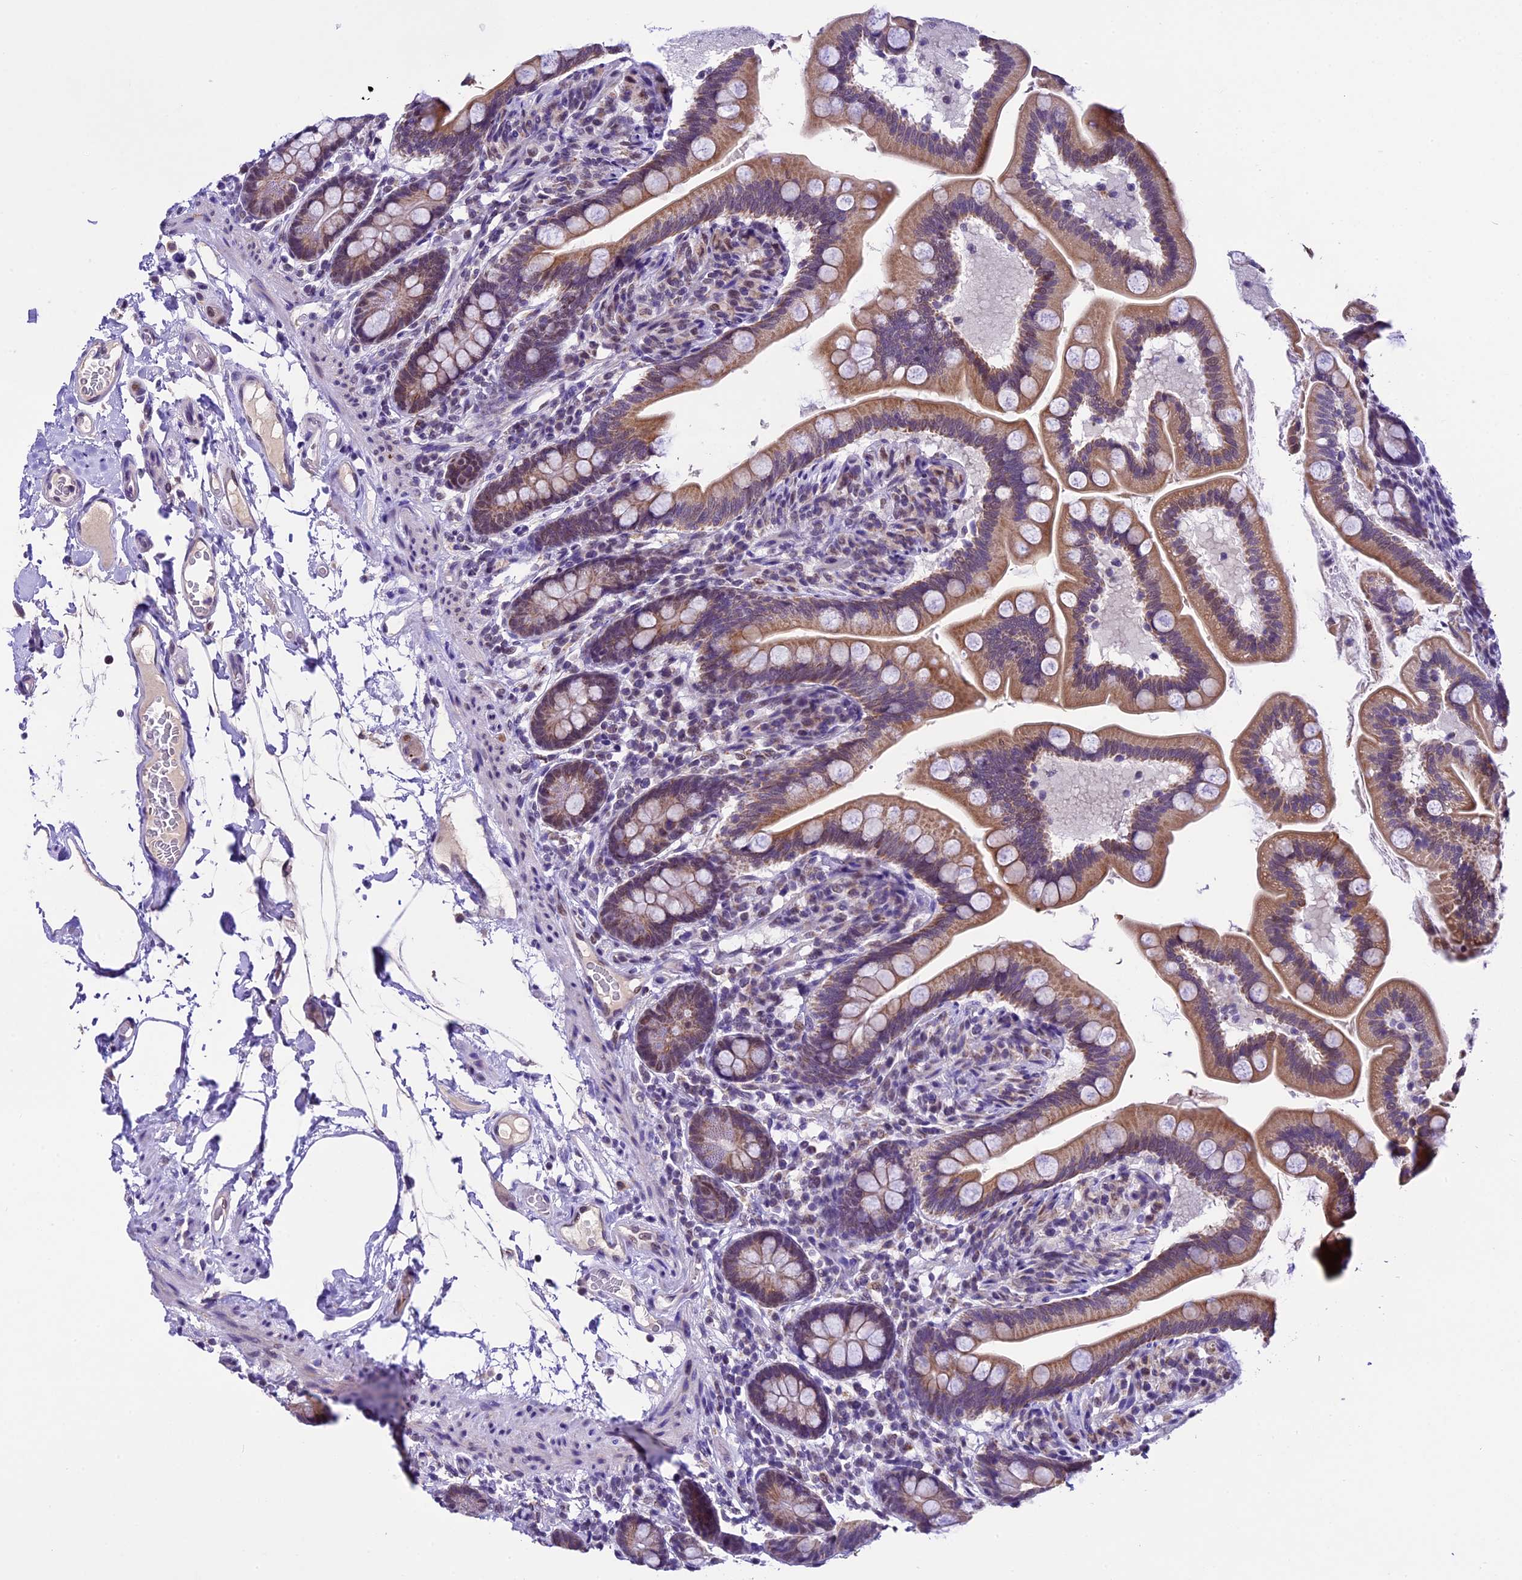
{"staining": {"intensity": "moderate", "quantity": ">75%", "location": "cytoplasmic/membranous"}, "tissue": "small intestine", "cell_type": "Glandular cells", "image_type": "normal", "snomed": [{"axis": "morphology", "description": "Normal tissue, NOS"}, {"axis": "topography", "description": "Small intestine"}], "caption": "Unremarkable small intestine demonstrates moderate cytoplasmic/membranous expression in about >75% of glandular cells, visualized by immunohistochemistry.", "gene": "CARS2", "patient": {"sex": "female", "age": 64}}